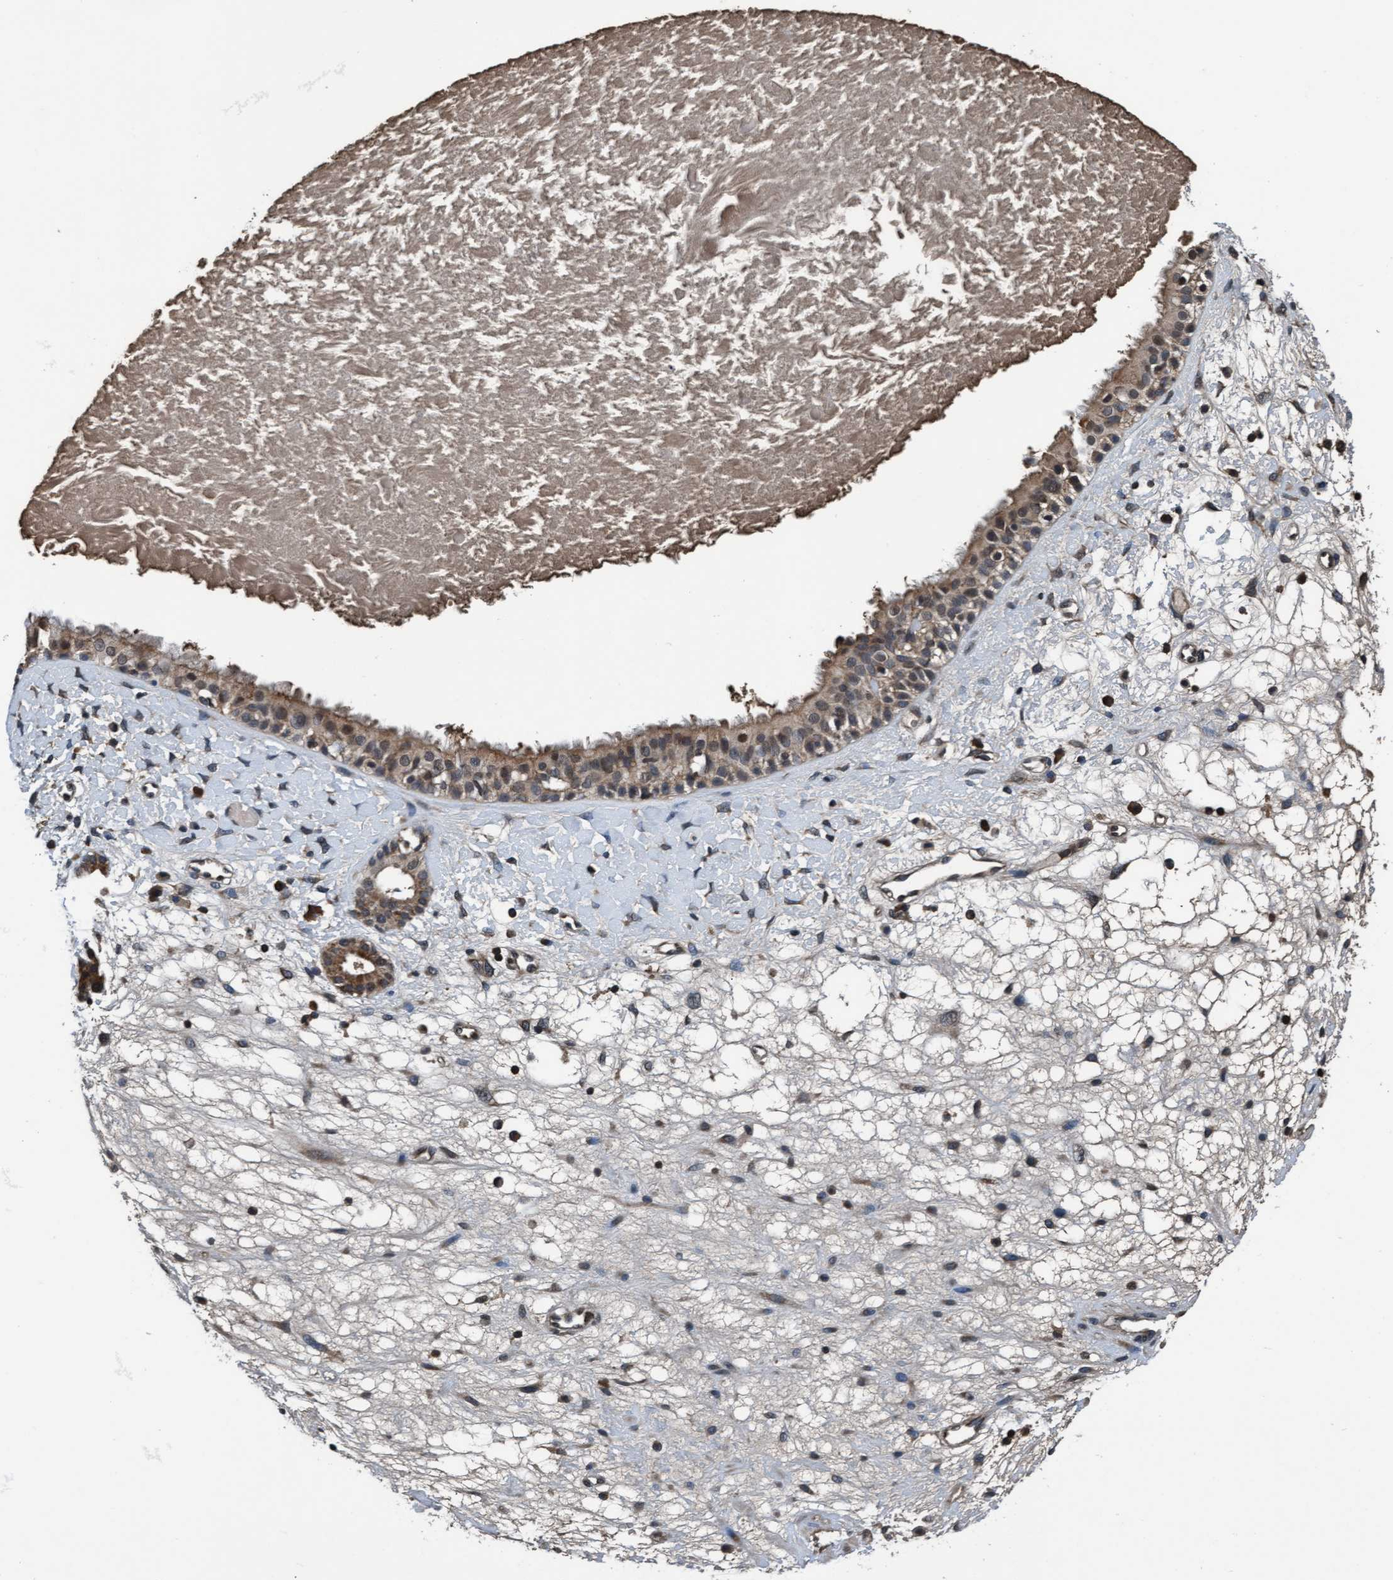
{"staining": {"intensity": "moderate", "quantity": ">75%", "location": "cytoplasmic/membranous,nuclear"}, "tissue": "nasopharynx", "cell_type": "Respiratory epithelial cells", "image_type": "normal", "snomed": [{"axis": "morphology", "description": "Normal tissue, NOS"}, {"axis": "topography", "description": "Nasopharynx"}], "caption": "Protein expression analysis of normal nasopharynx reveals moderate cytoplasmic/membranous,nuclear expression in about >75% of respiratory epithelial cells.", "gene": "WASF1", "patient": {"sex": "male", "age": 22}}